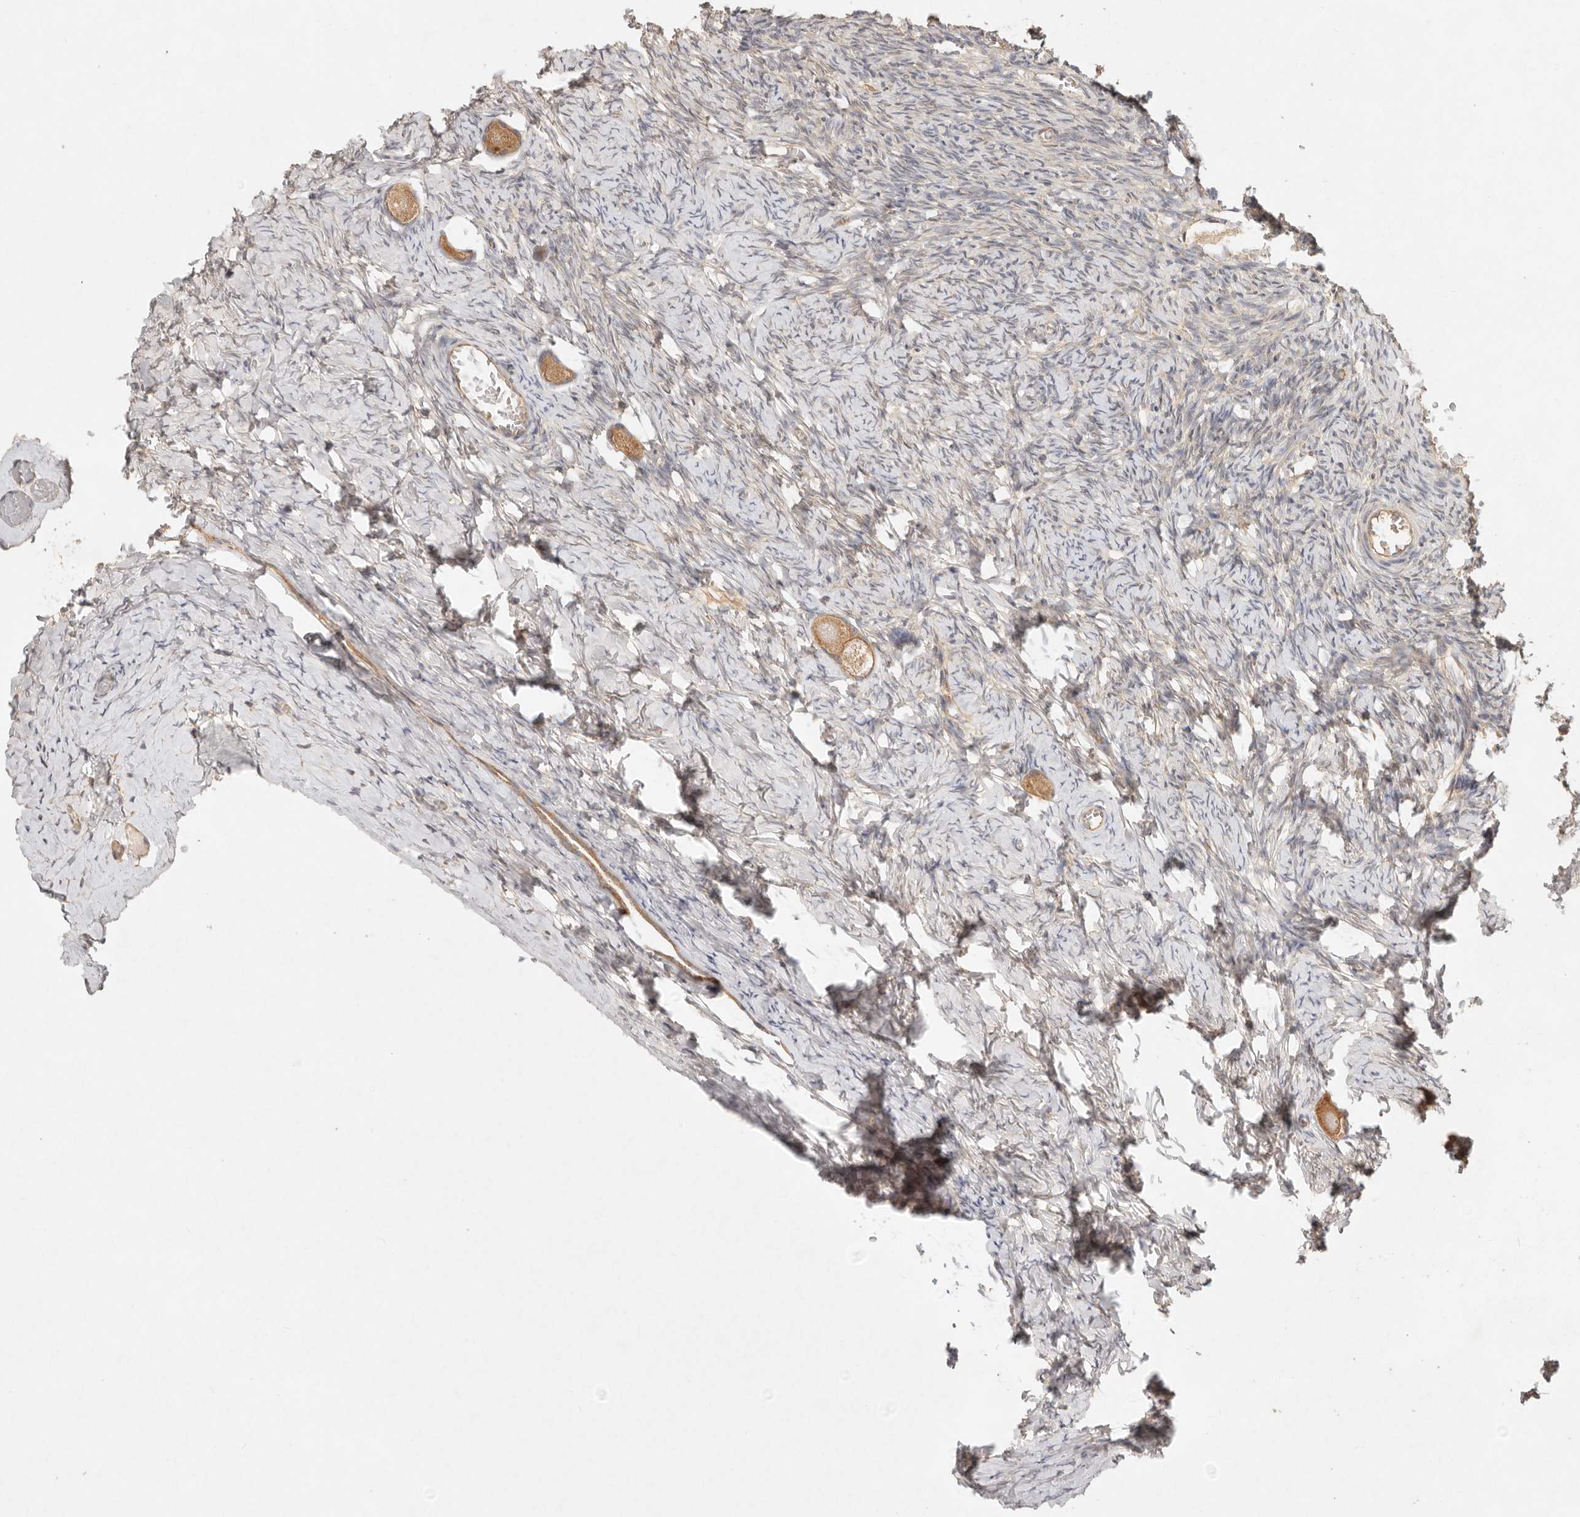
{"staining": {"intensity": "moderate", "quantity": ">75%", "location": "cytoplasmic/membranous"}, "tissue": "ovary", "cell_type": "Follicle cells", "image_type": "normal", "snomed": [{"axis": "morphology", "description": "Normal tissue, NOS"}, {"axis": "topography", "description": "Ovary"}], "caption": "A photomicrograph showing moderate cytoplasmic/membranous expression in approximately >75% of follicle cells in normal ovary, as visualized by brown immunohistochemical staining.", "gene": "HECTD3", "patient": {"sex": "female", "age": 27}}